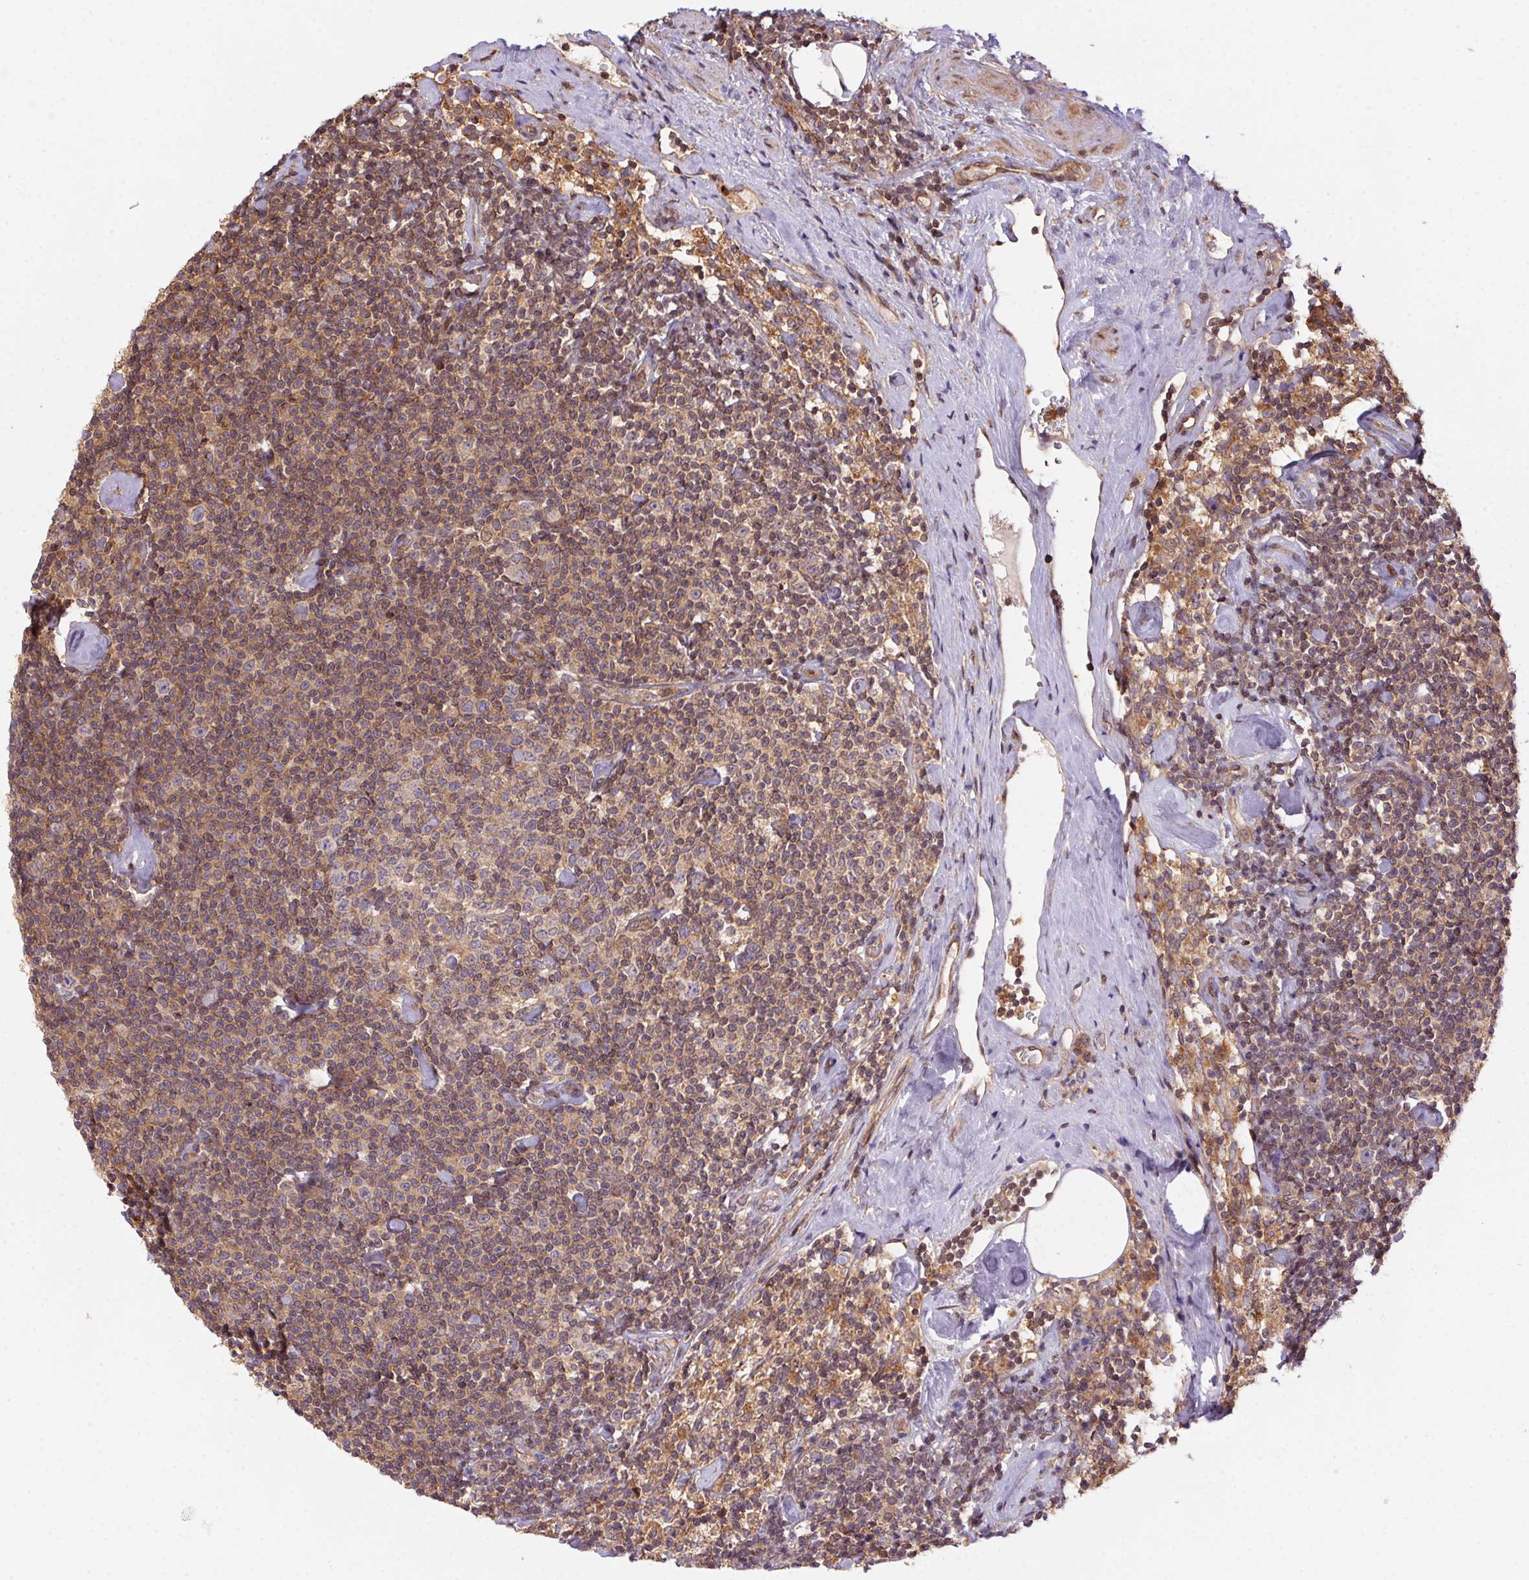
{"staining": {"intensity": "weak", "quantity": ">75%", "location": "cytoplasmic/membranous,nuclear"}, "tissue": "lymphoma", "cell_type": "Tumor cells", "image_type": "cancer", "snomed": [{"axis": "morphology", "description": "Malignant lymphoma, non-Hodgkin's type, Low grade"}, {"axis": "topography", "description": "Lymph node"}], "caption": "The photomicrograph displays immunohistochemical staining of malignant lymphoma, non-Hodgkin's type (low-grade). There is weak cytoplasmic/membranous and nuclear expression is present in about >75% of tumor cells.", "gene": "MEX3D", "patient": {"sex": "male", "age": 81}}